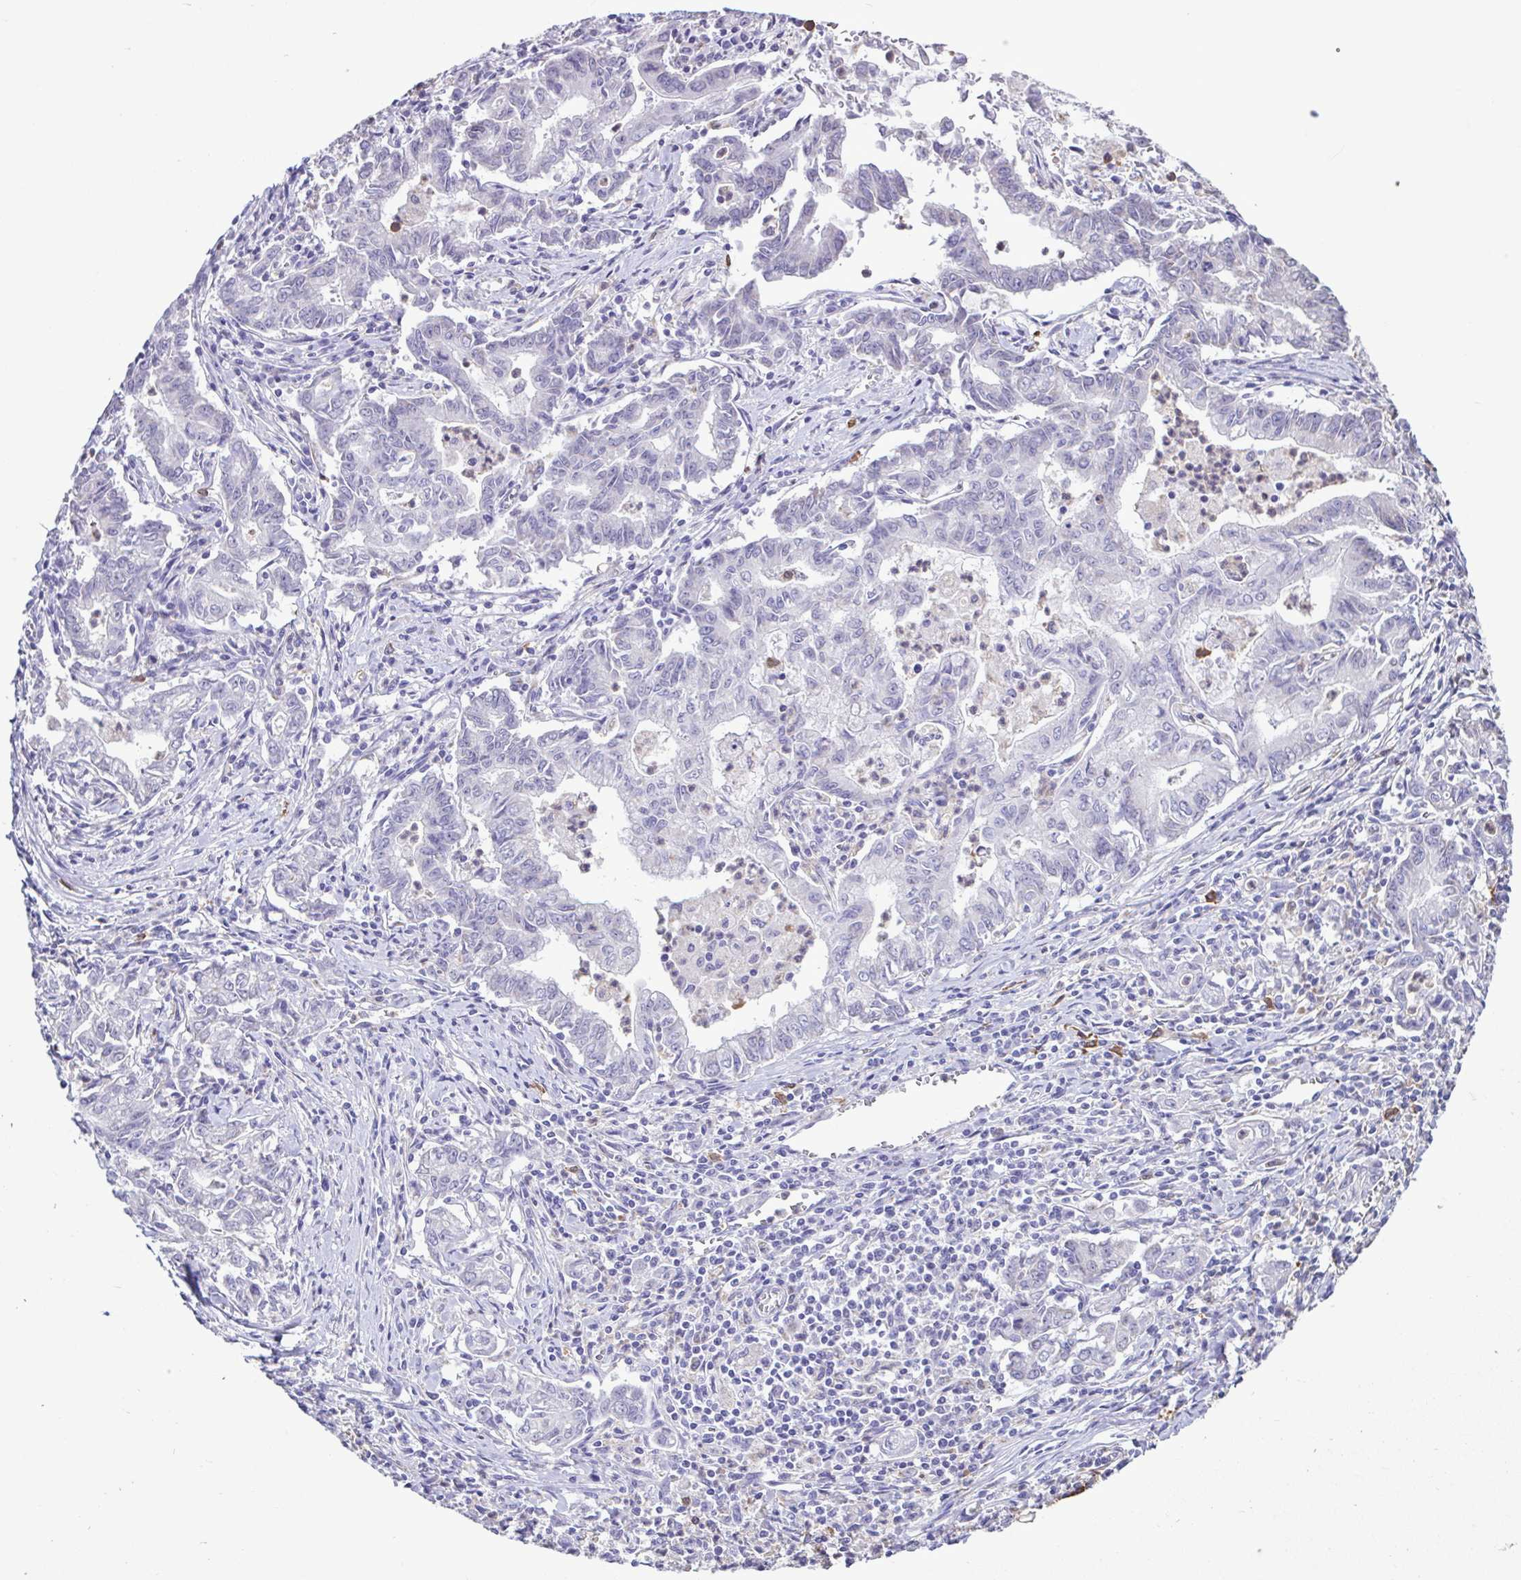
{"staining": {"intensity": "negative", "quantity": "none", "location": "none"}, "tissue": "stomach cancer", "cell_type": "Tumor cells", "image_type": "cancer", "snomed": [{"axis": "morphology", "description": "Adenocarcinoma, NOS"}, {"axis": "topography", "description": "Stomach, upper"}], "caption": "Stomach cancer (adenocarcinoma) was stained to show a protein in brown. There is no significant positivity in tumor cells.", "gene": "CBY2", "patient": {"sex": "female", "age": 79}}